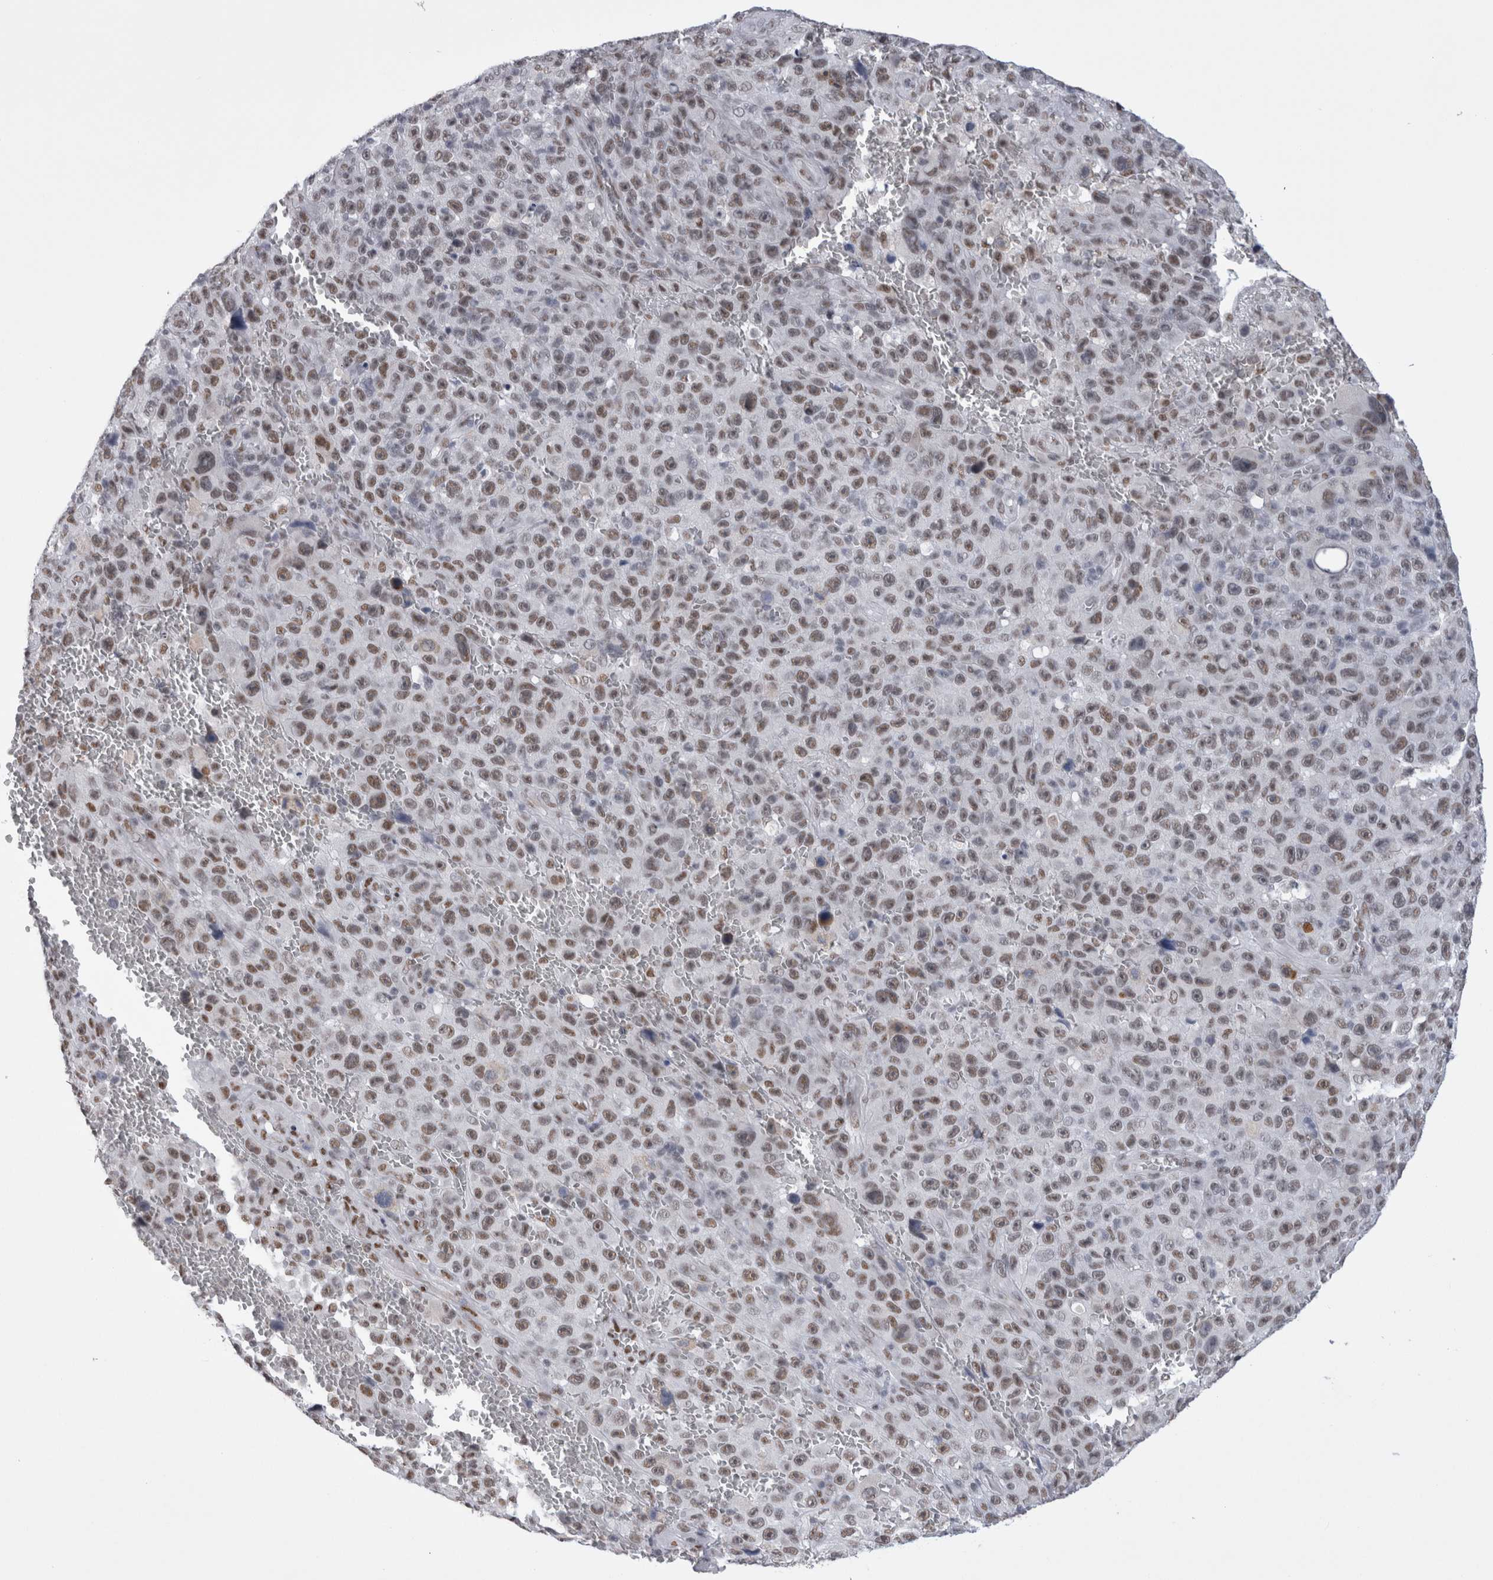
{"staining": {"intensity": "moderate", "quantity": ">75%", "location": "nuclear"}, "tissue": "melanoma", "cell_type": "Tumor cells", "image_type": "cancer", "snomed": [{"axis": "morphology", "description": "Malignant melanoma, NOS"}, {"axis": "topography", "description": "Skin"}], "caption": "A brown stain highlights moderate nuclear staining of a protein in malignant melanoma tumor cells.", "gene": "API5", "patient": {"sex": "female", "age": 82}}